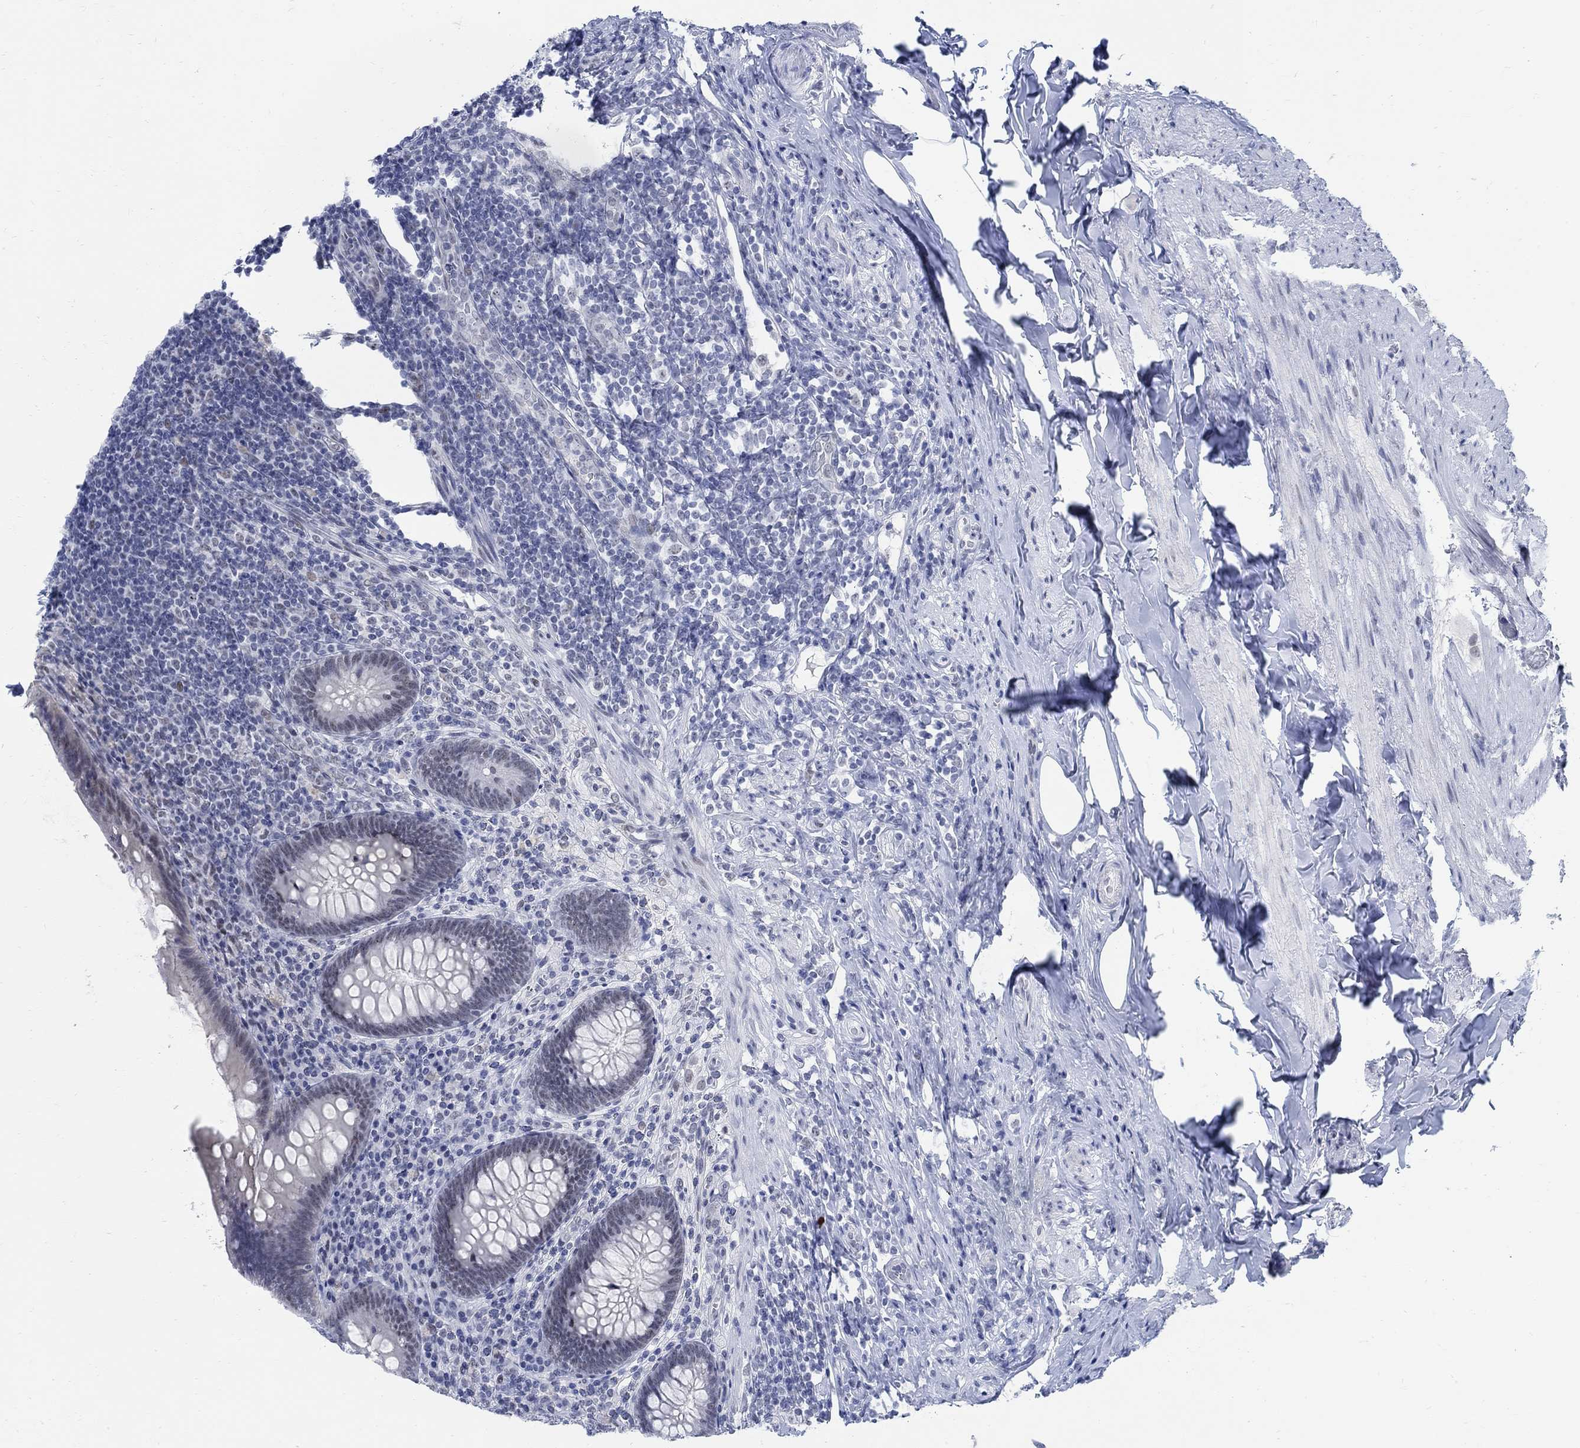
{"staining": {"intensity": "negative", "quantity": "none", "location": "none"}, "tissue": "appendix", "cell_type": "Glandular cells", "image_type": "normal", "snomed": [{"axis": "morphology", "description": "Normal tissue, NOS"}, {"axis": "topography", "description": "Appendix"}], "caption": "An immunohistochemistry (IHC) histopathology image of benign appendix is shown. There is no staining in glandular cells of appendix. (Stains: DAB (3,3'-diaminobenzidine) IHC with hematoxylin counter stain, Microscopy: brightfield microscopy at high magnification).", "gene": "DLK1", "patient": {"sex": "male", "age": 47}}